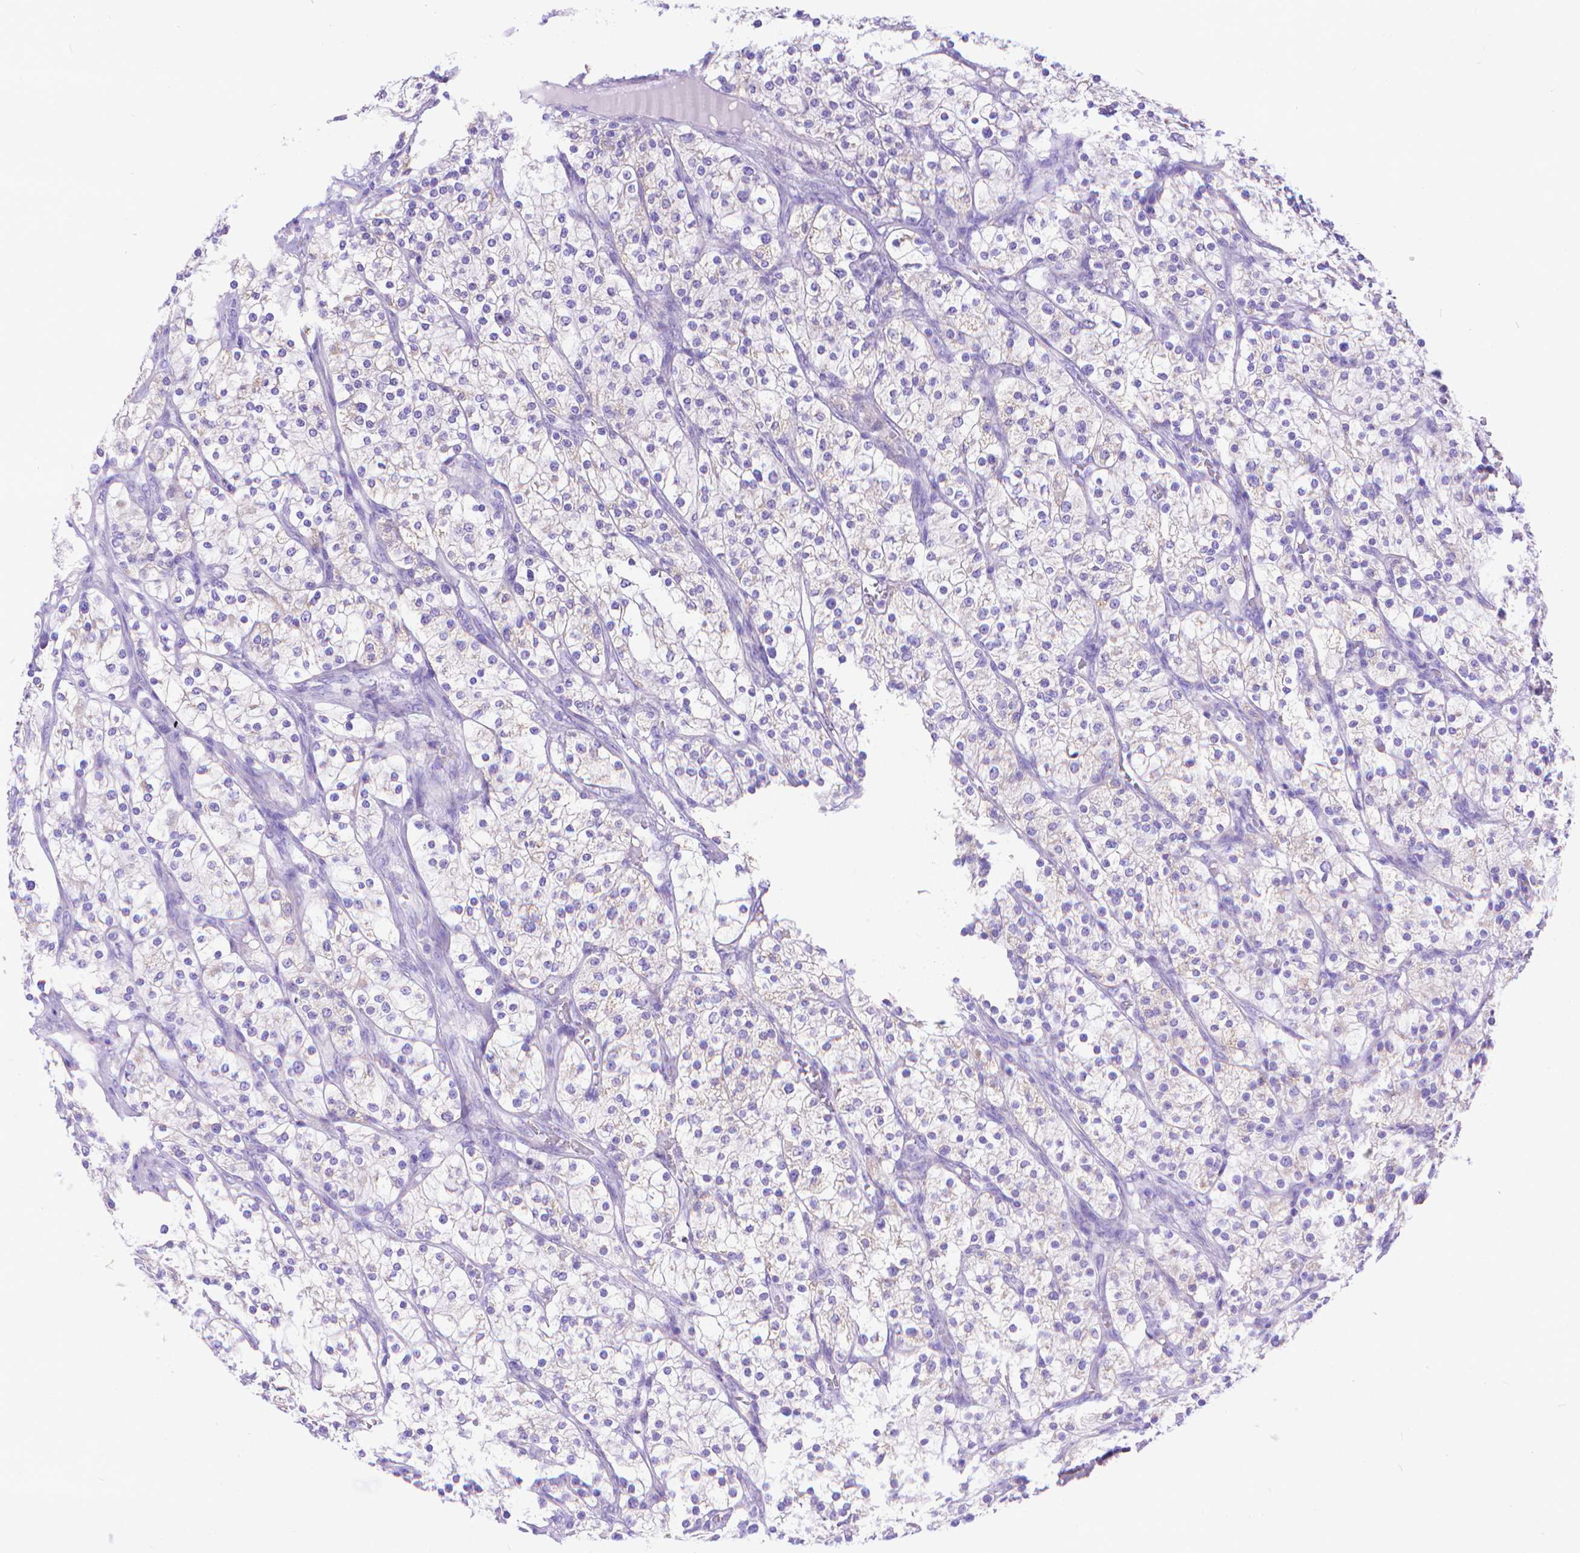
{"staining": {"intensity": "negative", "quantity": "none", "location": "none"}, "tissue": "renal cancer", "cell_type": "Tumor cells", "image_type": "cancer", "snomed": [{"axis": "morphology", "description": "Adenocarcinoma, NOS"}, {"axis": "topography", "description": "Kidney"}], "caption": "Protein analysis of renal cancer displays no significant staining in tumor cells.", "gene": "DHRS2", "patient": {"sex": "male", "age": 80}}